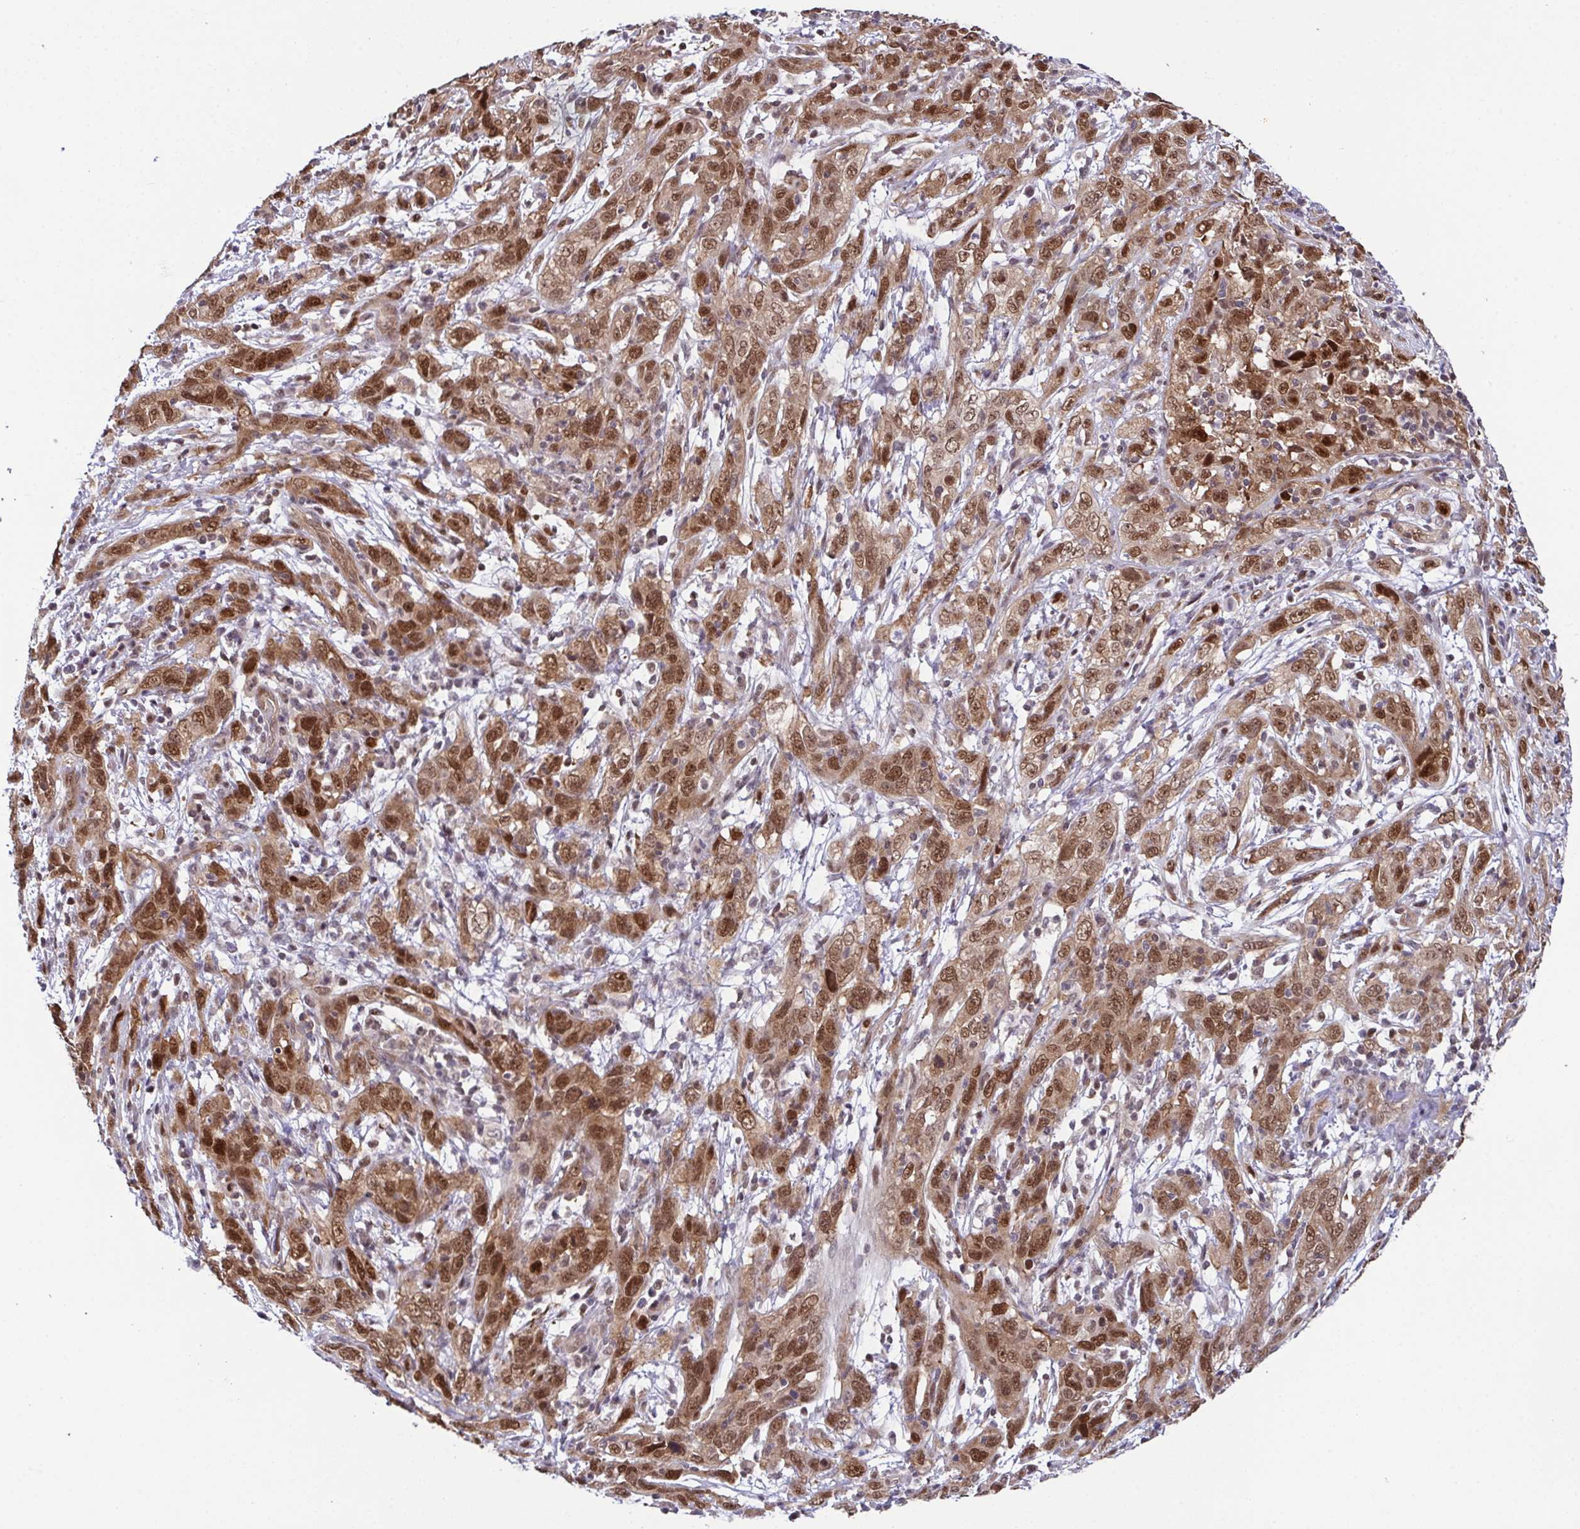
{"staining": {"intensity": "moderate", "quantity": ">75%", "location": "nuclear"}, "tissue": "cervical cancer", "cell_type": "Tumor cells", "image_type": "cancer", "snomed": [{"axis": "morphology", "description": "Adenocarcinoma, NOS"}, {"axis": "topography", "description": "Cervix"}], "caption": "Moderate nuclear protein staining is present in about >75% of tumor cells in cervical cancer (adenocarcinoma). (IHC, brightfield microscopy, high magnification).", "gene": "DNAJB1", "patient": {"sex": "female", "age": 40}}